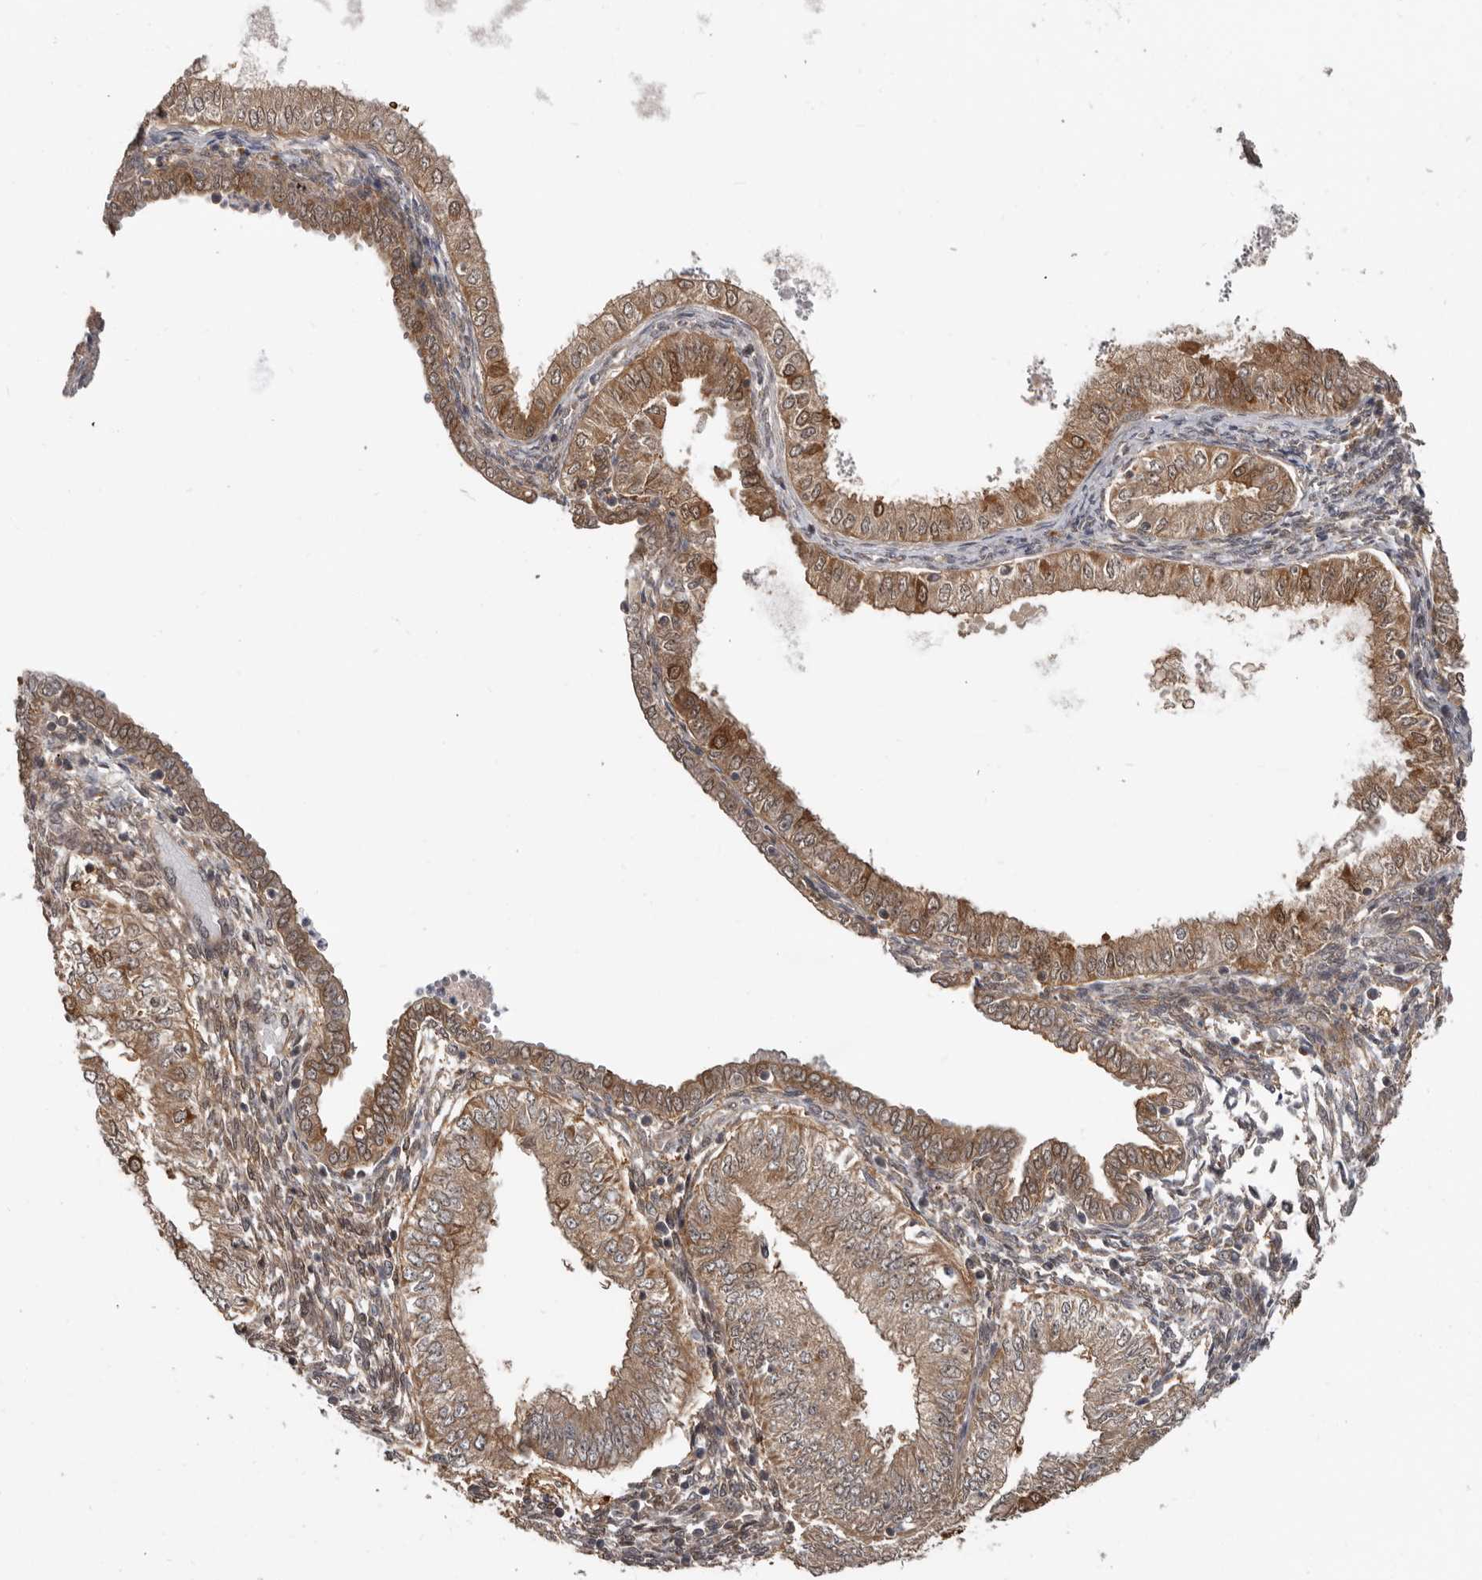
{"staining": {"intensity": "moderate", "quantity": ">75%", "location": "cytoplasmic/membranous"}, "tissue": "endometrial cancer", "cell_type": "Tumor cells", "image_type": "cancer", "snomed": [{"axis": "morphology", "description": "Normal tissue, NOS"}, {"axis": "morphology", "description": "Adenocarcinoma, NOS"}, {"axis": "topography", "description": "Endometrium"}], "caption": "The image demonstrates immunohistochemical staining of endometrial cancer. There is moderate cytoplasmic/membranous positivity is identified in about >75% of tumor cells. The protein of interest is stained brown, and the nuclei are stained in blue (DAB IHC with brightfield microscopy, high magnification).", "gene": "BAD", "patient": {"sex": "female", "age": 53}}